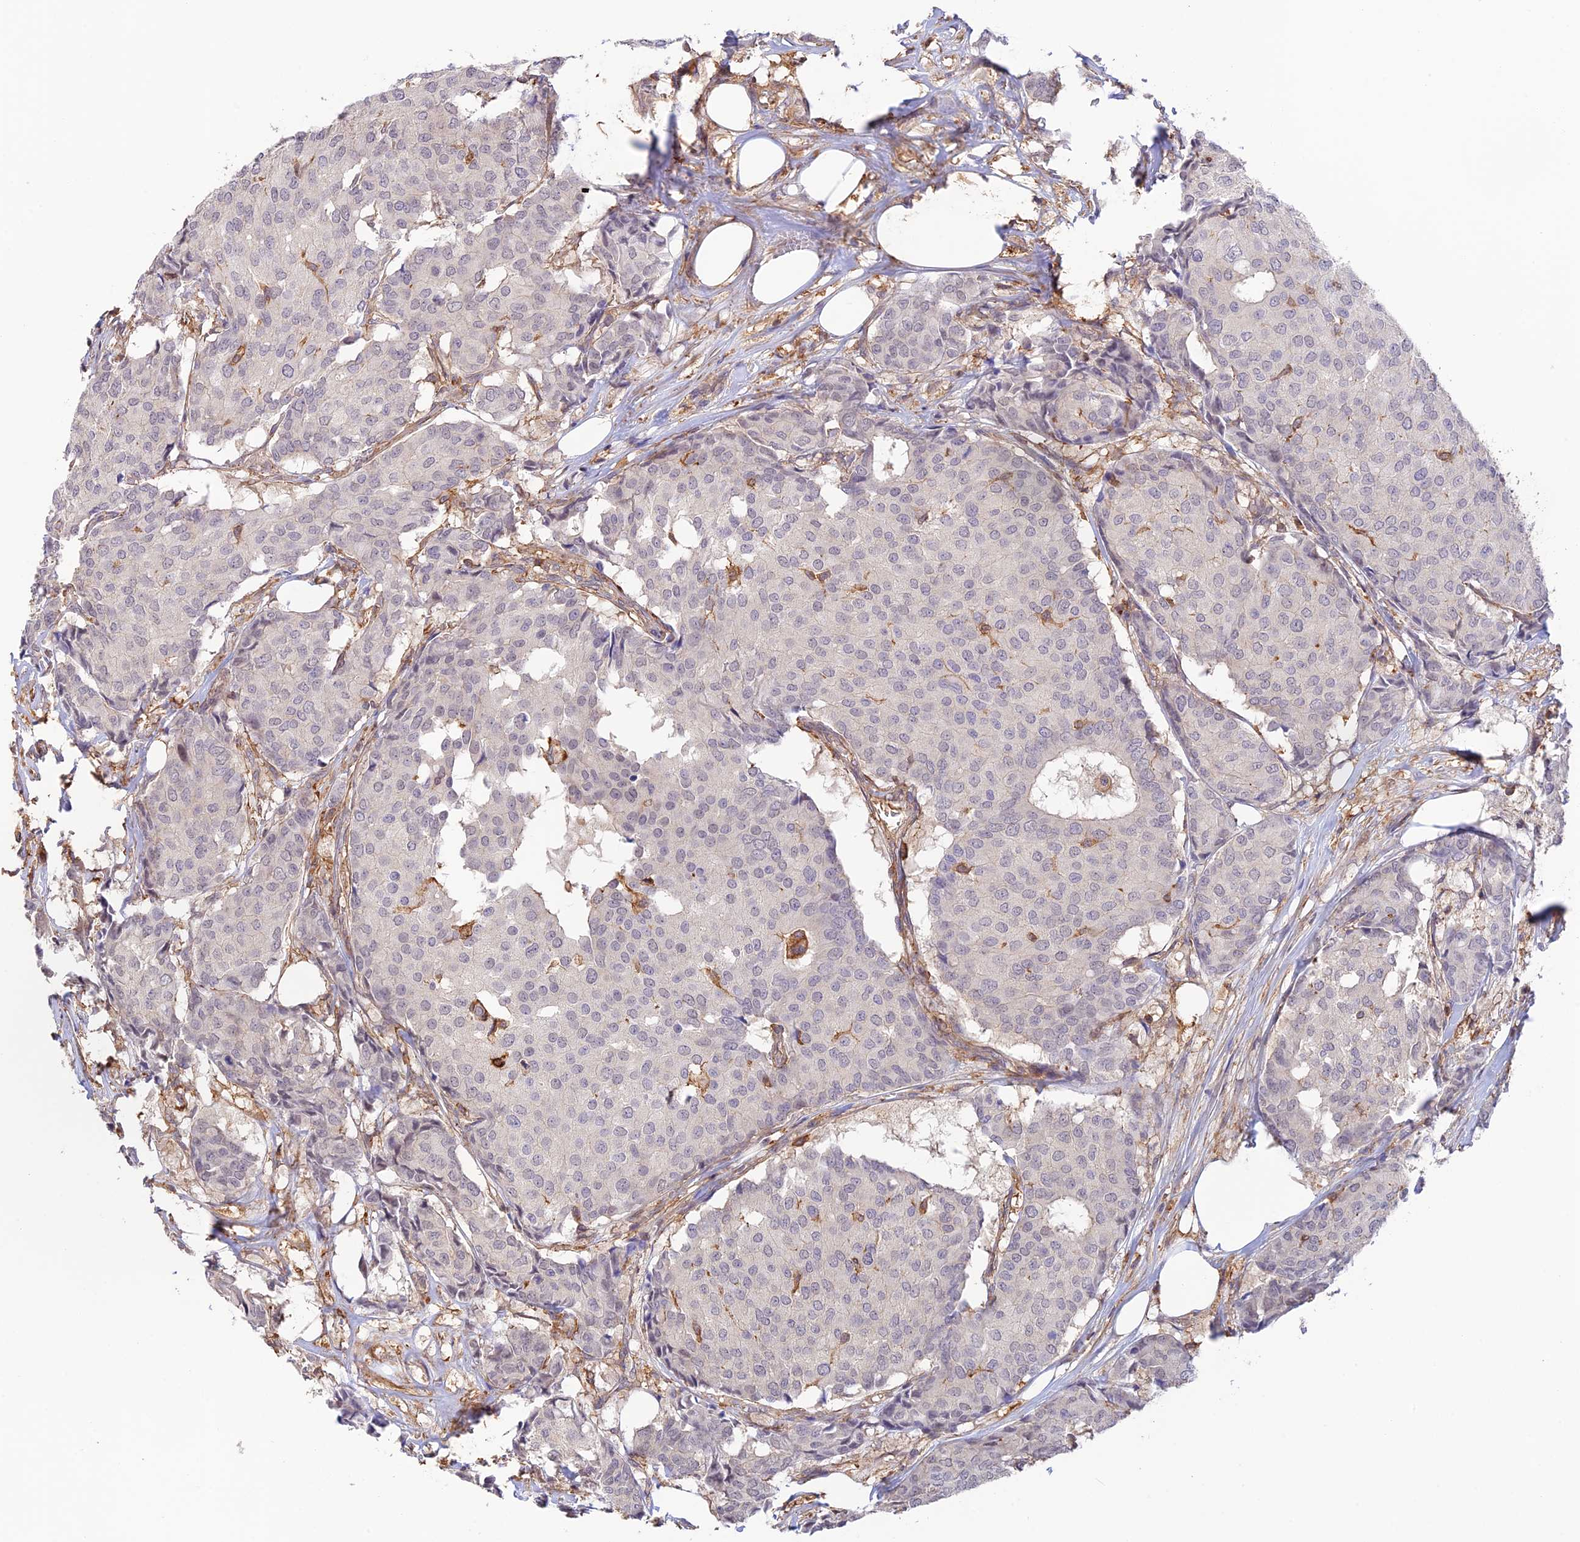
{"staining": {"intensity": "negative", "quantity": "none", "location": "none"}, "tissue": "breast cancer", "cell_type": "Tumor cells", "image_type": "cancer", "snomed": [{"axis": "morphology", "description": "Duct carcinoma"}, {"axis": "topography", "description": "Breast"}], "caption": "Tumor cells show no significant protein staining in breast cancer (infiltrating ductal carcinoma).", "gene": "DENND1C", "patient": {"sex": "female", "age": 75}}